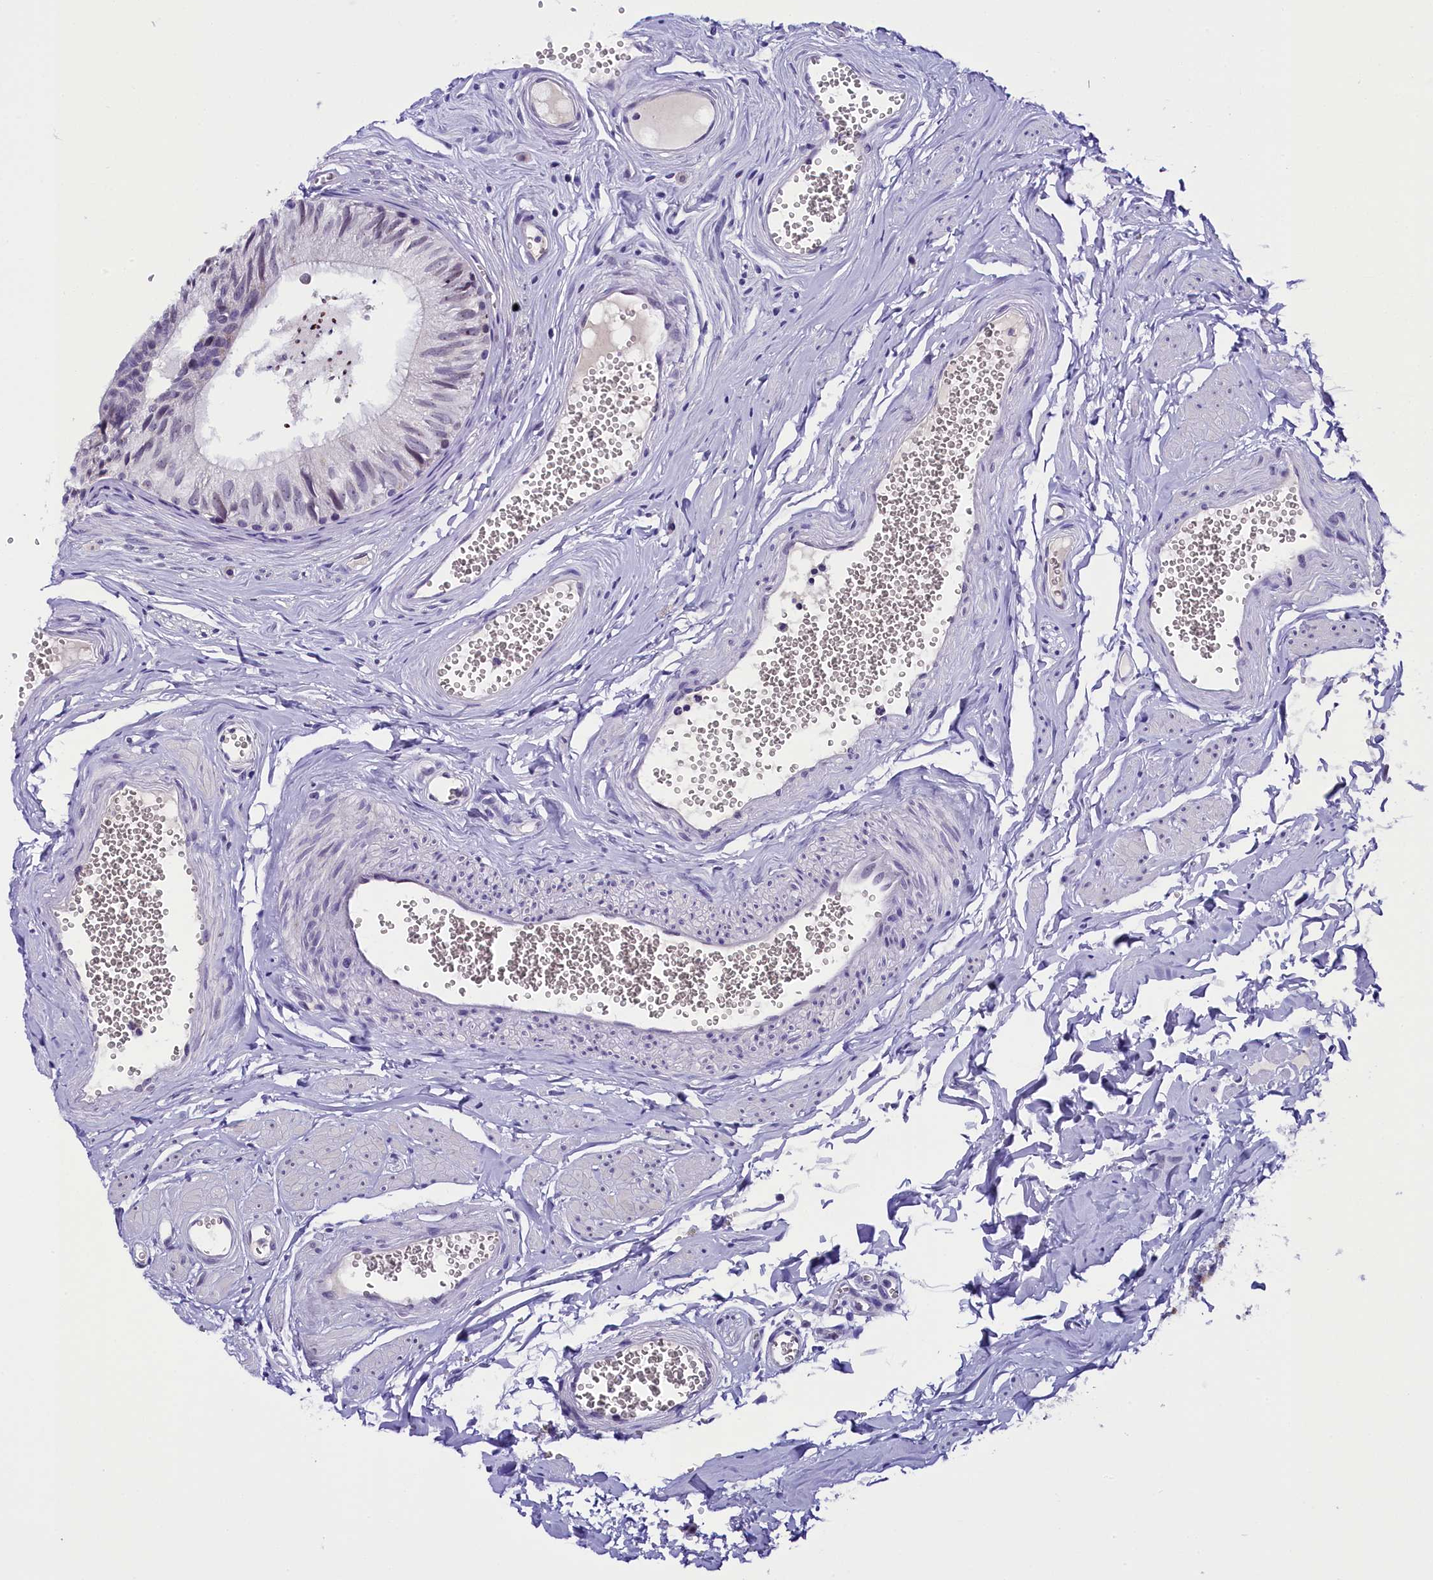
{"staining": {"intensity": "weak", "quantity": "<25%", "location": "nuclear"}, "tissue": "epididymis", "cell_type": "Glandular cells", "image_type": "normal", "snomed": [{"axis": "morphology", "description": "Normal tissue, NOS"}, {"axis": "topography", "description": "Epididymis"}], "caption": "Glandular cells are negative for protein expression in normal human epididymis. Nuclei are stained in blue.", "gene": "IQCN", "patient": {"sex": "male", "age": 36}}